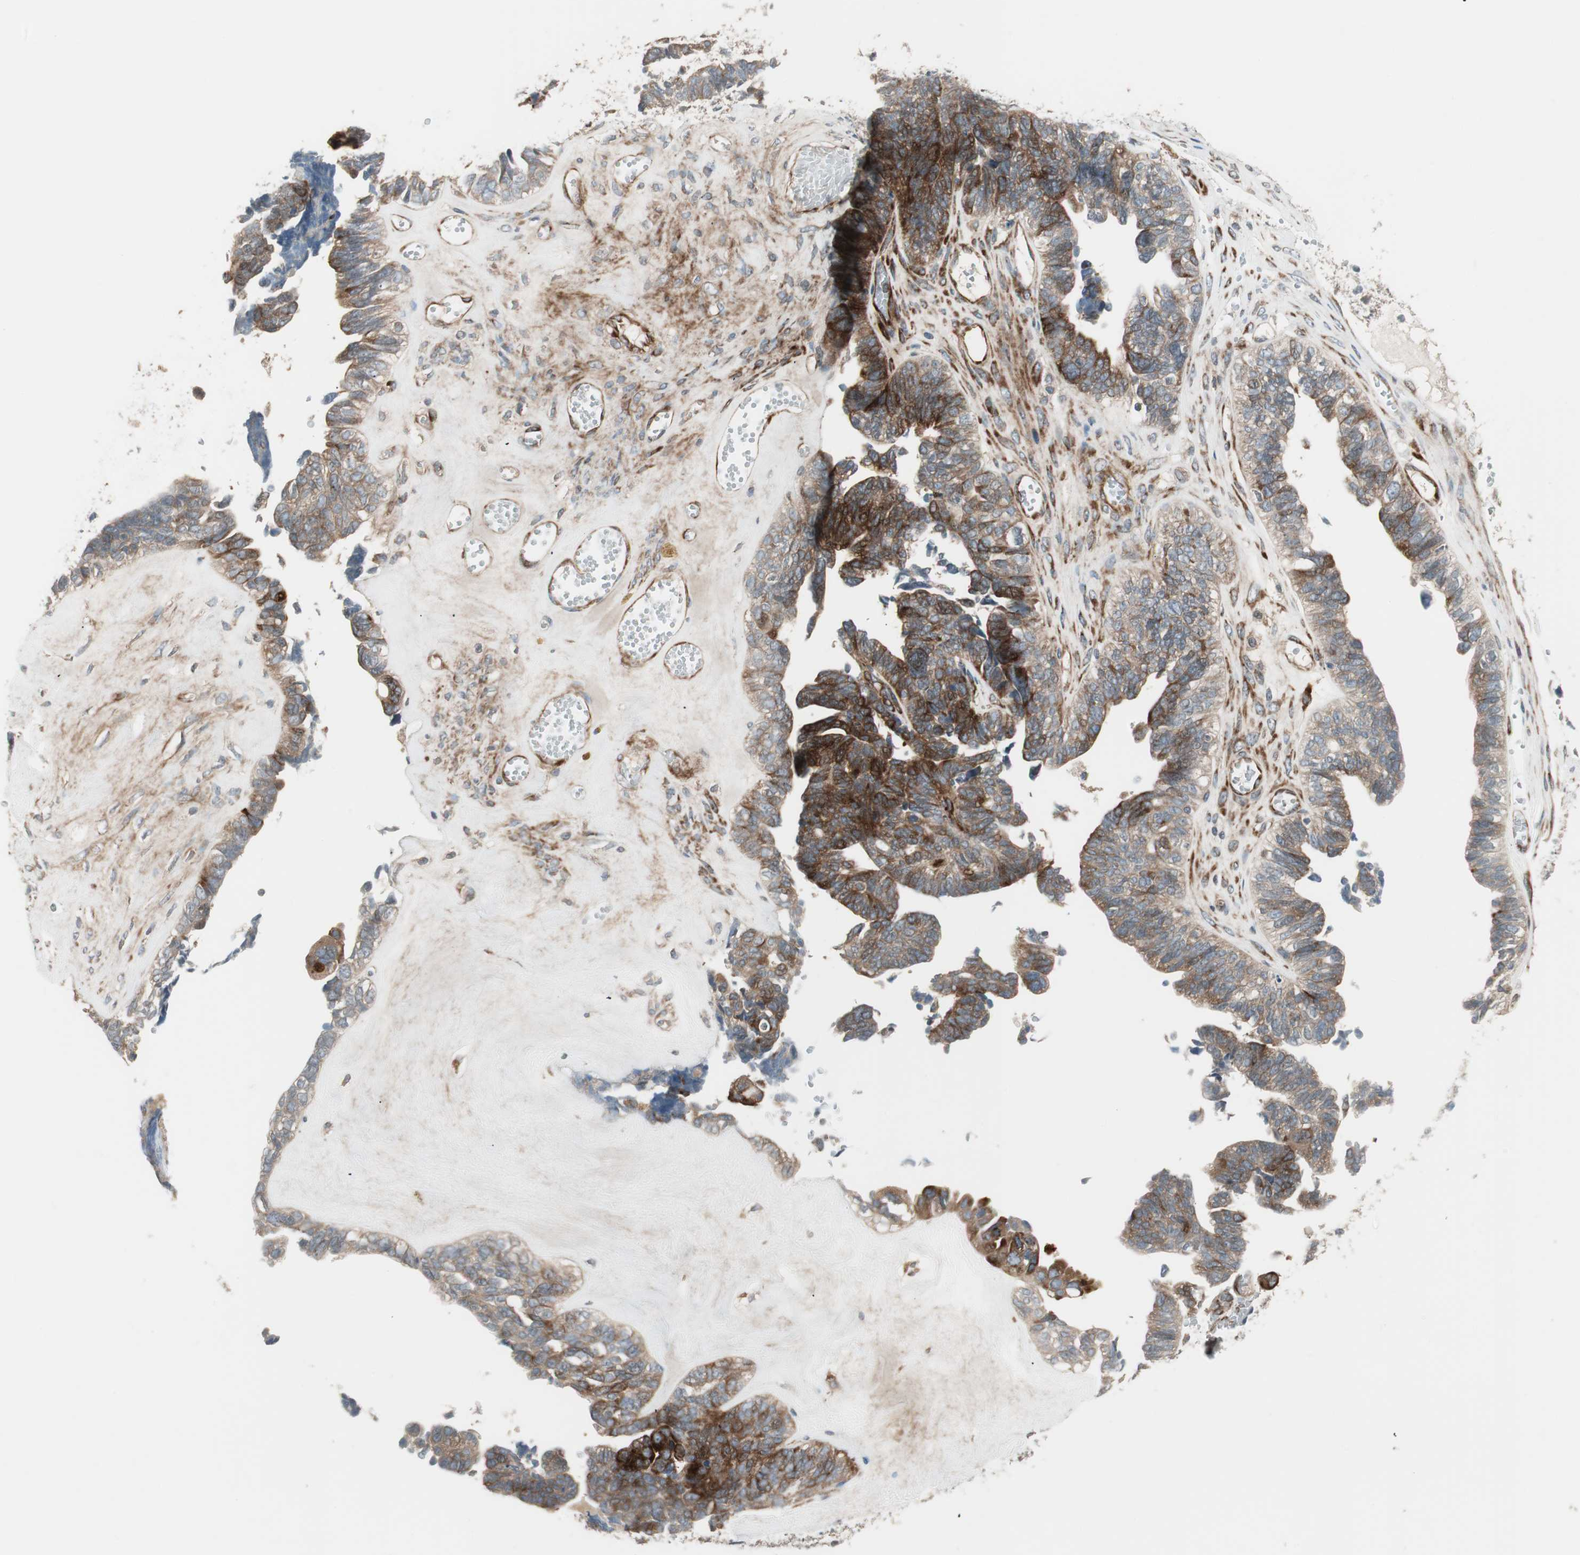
{"staining": {"intensity": "strong", "quantity": "25%-75%", "location": "cytoplasmic/membranous"}, "tissue": "ovarian cancer", "cell_type": "Tumor cells", "image_type": "cancer", "snomed": [{"axis": "morphology", "description": "Cystadenocarcinoma, serous, NOS"}, {"axis": "topography", "description": "Ovary"}], "caption": "Immunohistochemistry of ovarian serous cystadenocarcinoma exhibits high levels of strong cytoplasmic/membranous staining in approximately 25%-75% of tumor cells.", "gene": "PPP2R5E", "patient": {"sex": "female", "age": 79}}